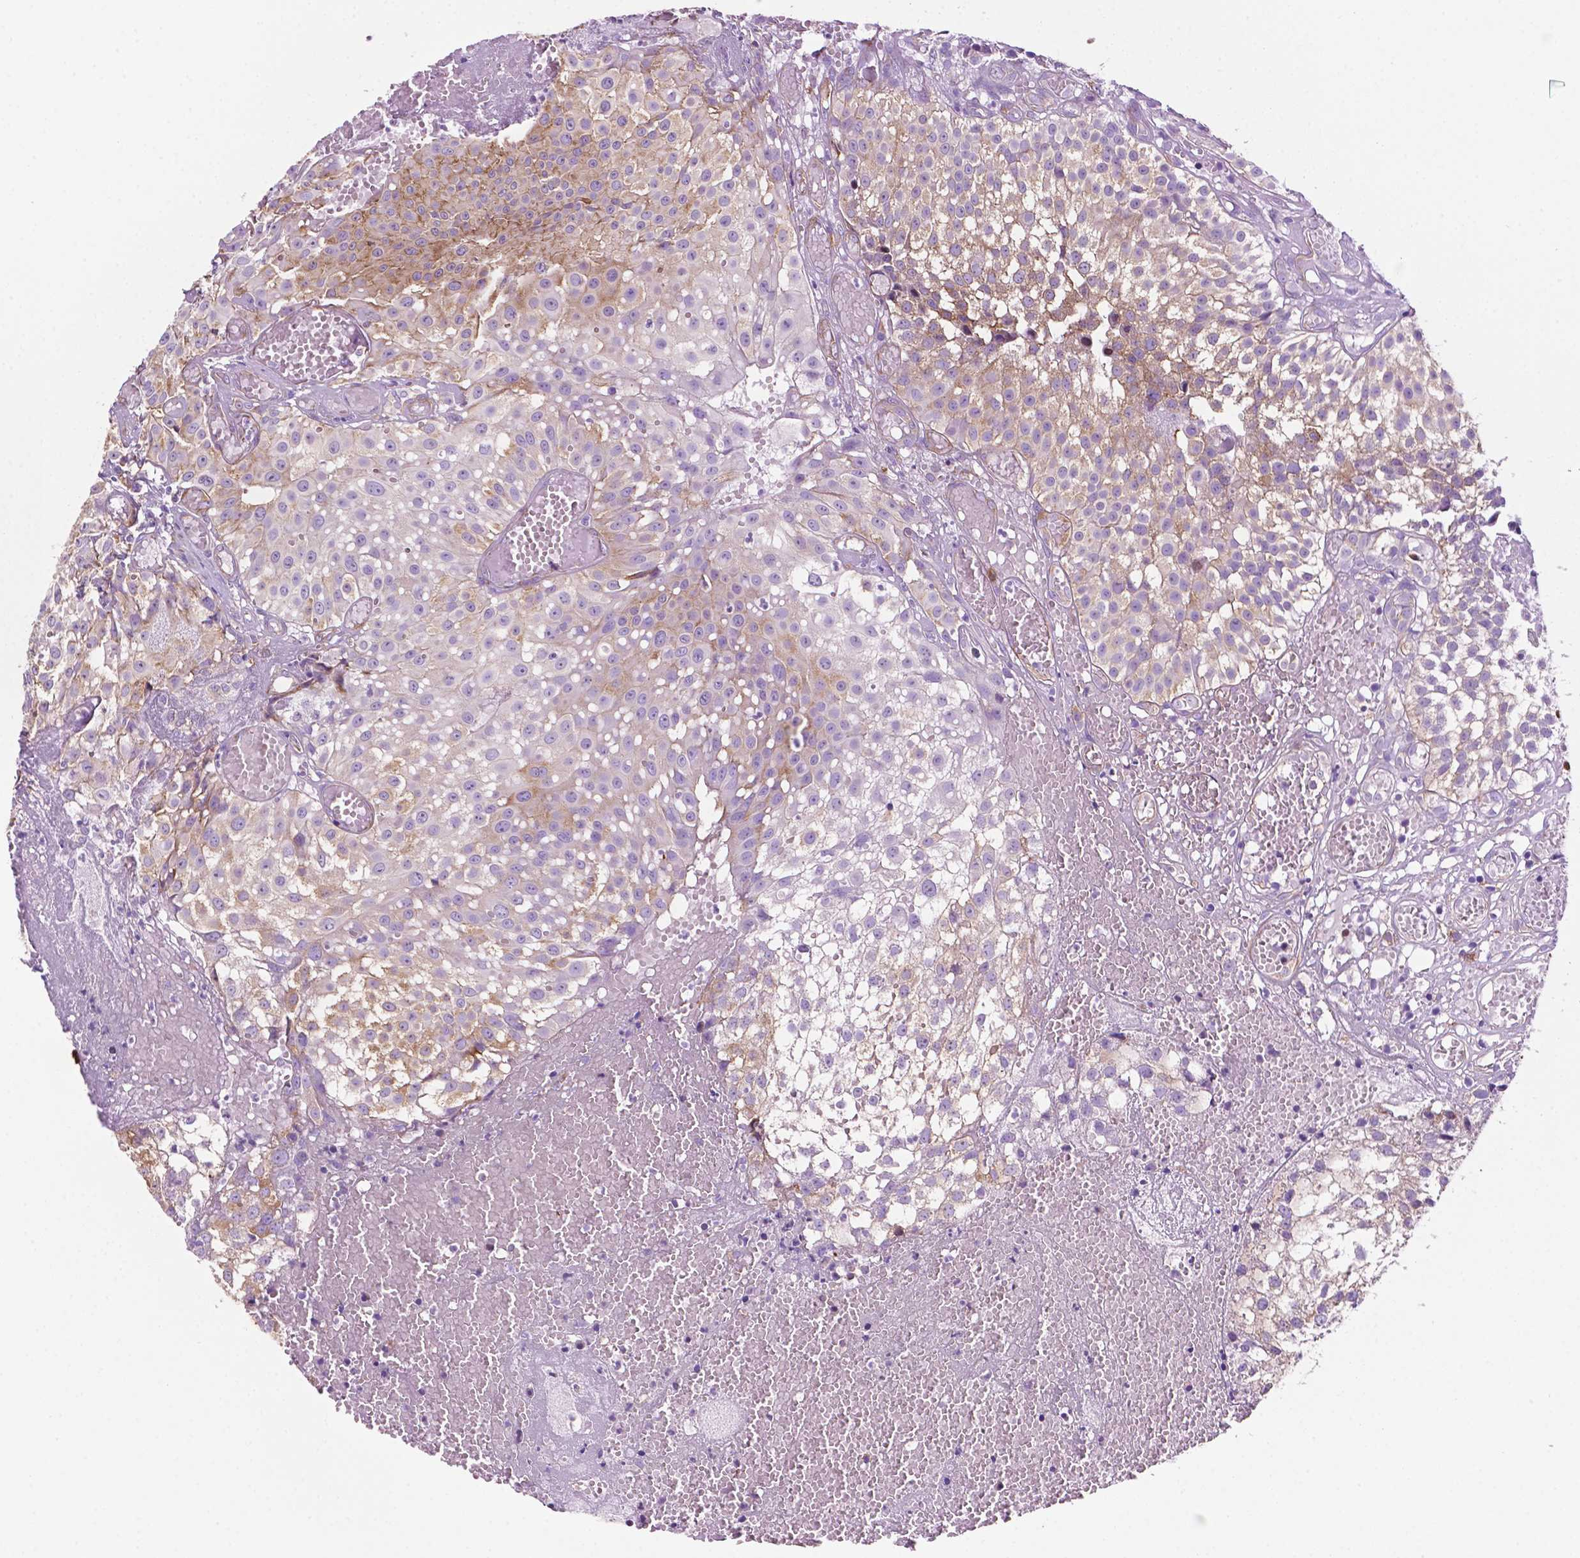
{"staining": {"intensity": "weak", "quantity": "<25%", "location": "cytoplasmic/membranous"}, "tissue": "urothelial cancer", "cell_type": "Tumor cells", "image_type": "cancer", "snomed": [{"axis": "morphology", "description": "Urothelial carcinoma, Low grade"}, {"axis": "topography", "description": "Urinary bladder"}], "caption": "Image shows no significant protein staining in tumor cells of urothelial cancer.", "gene": "RPL29", "patient": {"sex": "male", "age": 79}}